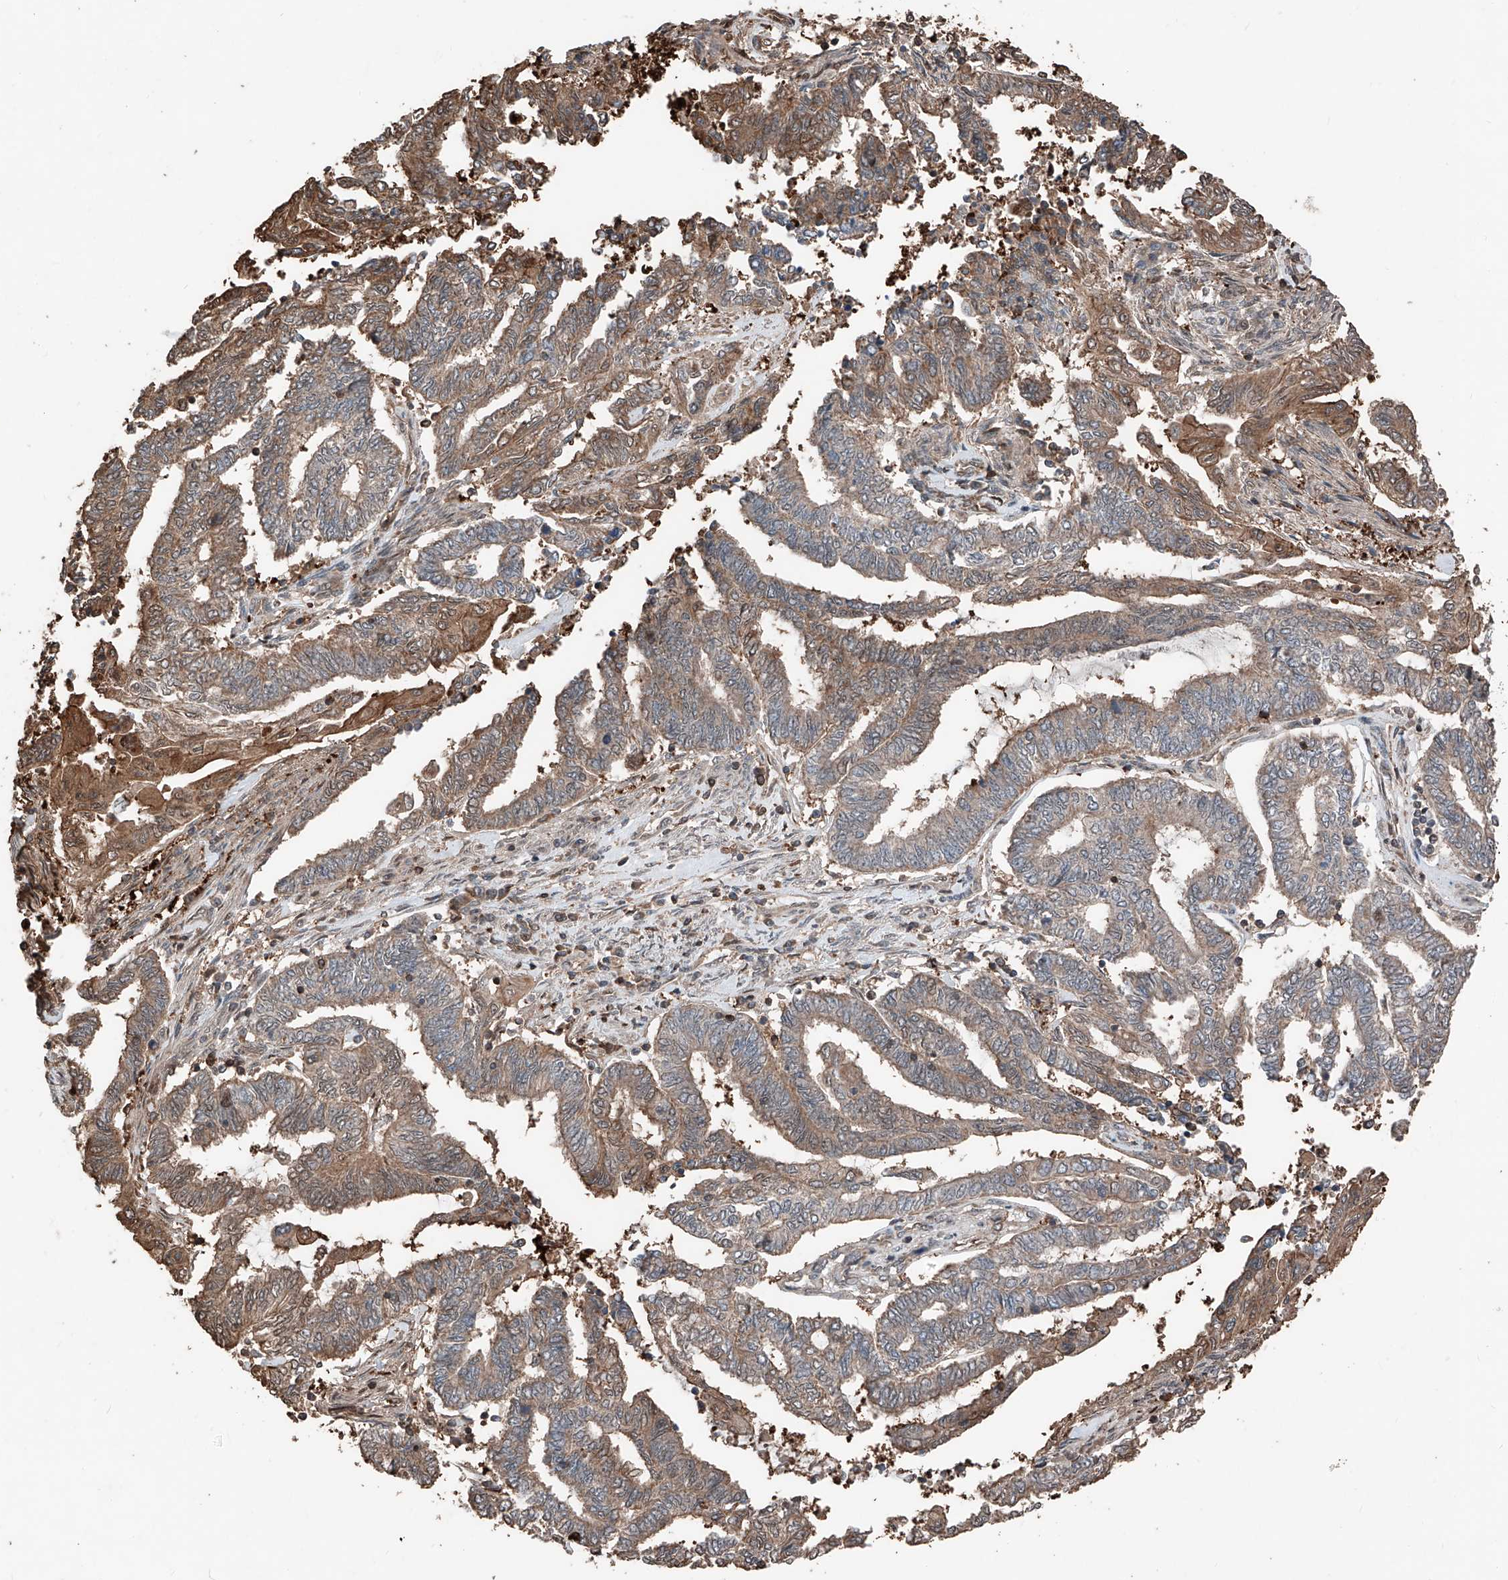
{"staining": {"intensity": "moderate", "quantity": "25%-75%", "location": "cytoplasmic/membranous"}, "tissue": "endometrial cancer", "cell_type": "Tumor cells", "image_type": "cancer", "snomed": [{"axis": "morphology", "description": "Adenocarcinoma, NOS"}, {"axis": "topography", "description": "Uterus"}, {"axis": "topography", "description": "Endometrium"}], "caption": "A brown stain highlights moderate cytoplasmic/membranous expression of a protein in human adenocarcinoma (endometrial) tumor cells.", "gene": "RMND1", "patient": {"sex": "female", "age": 70}}